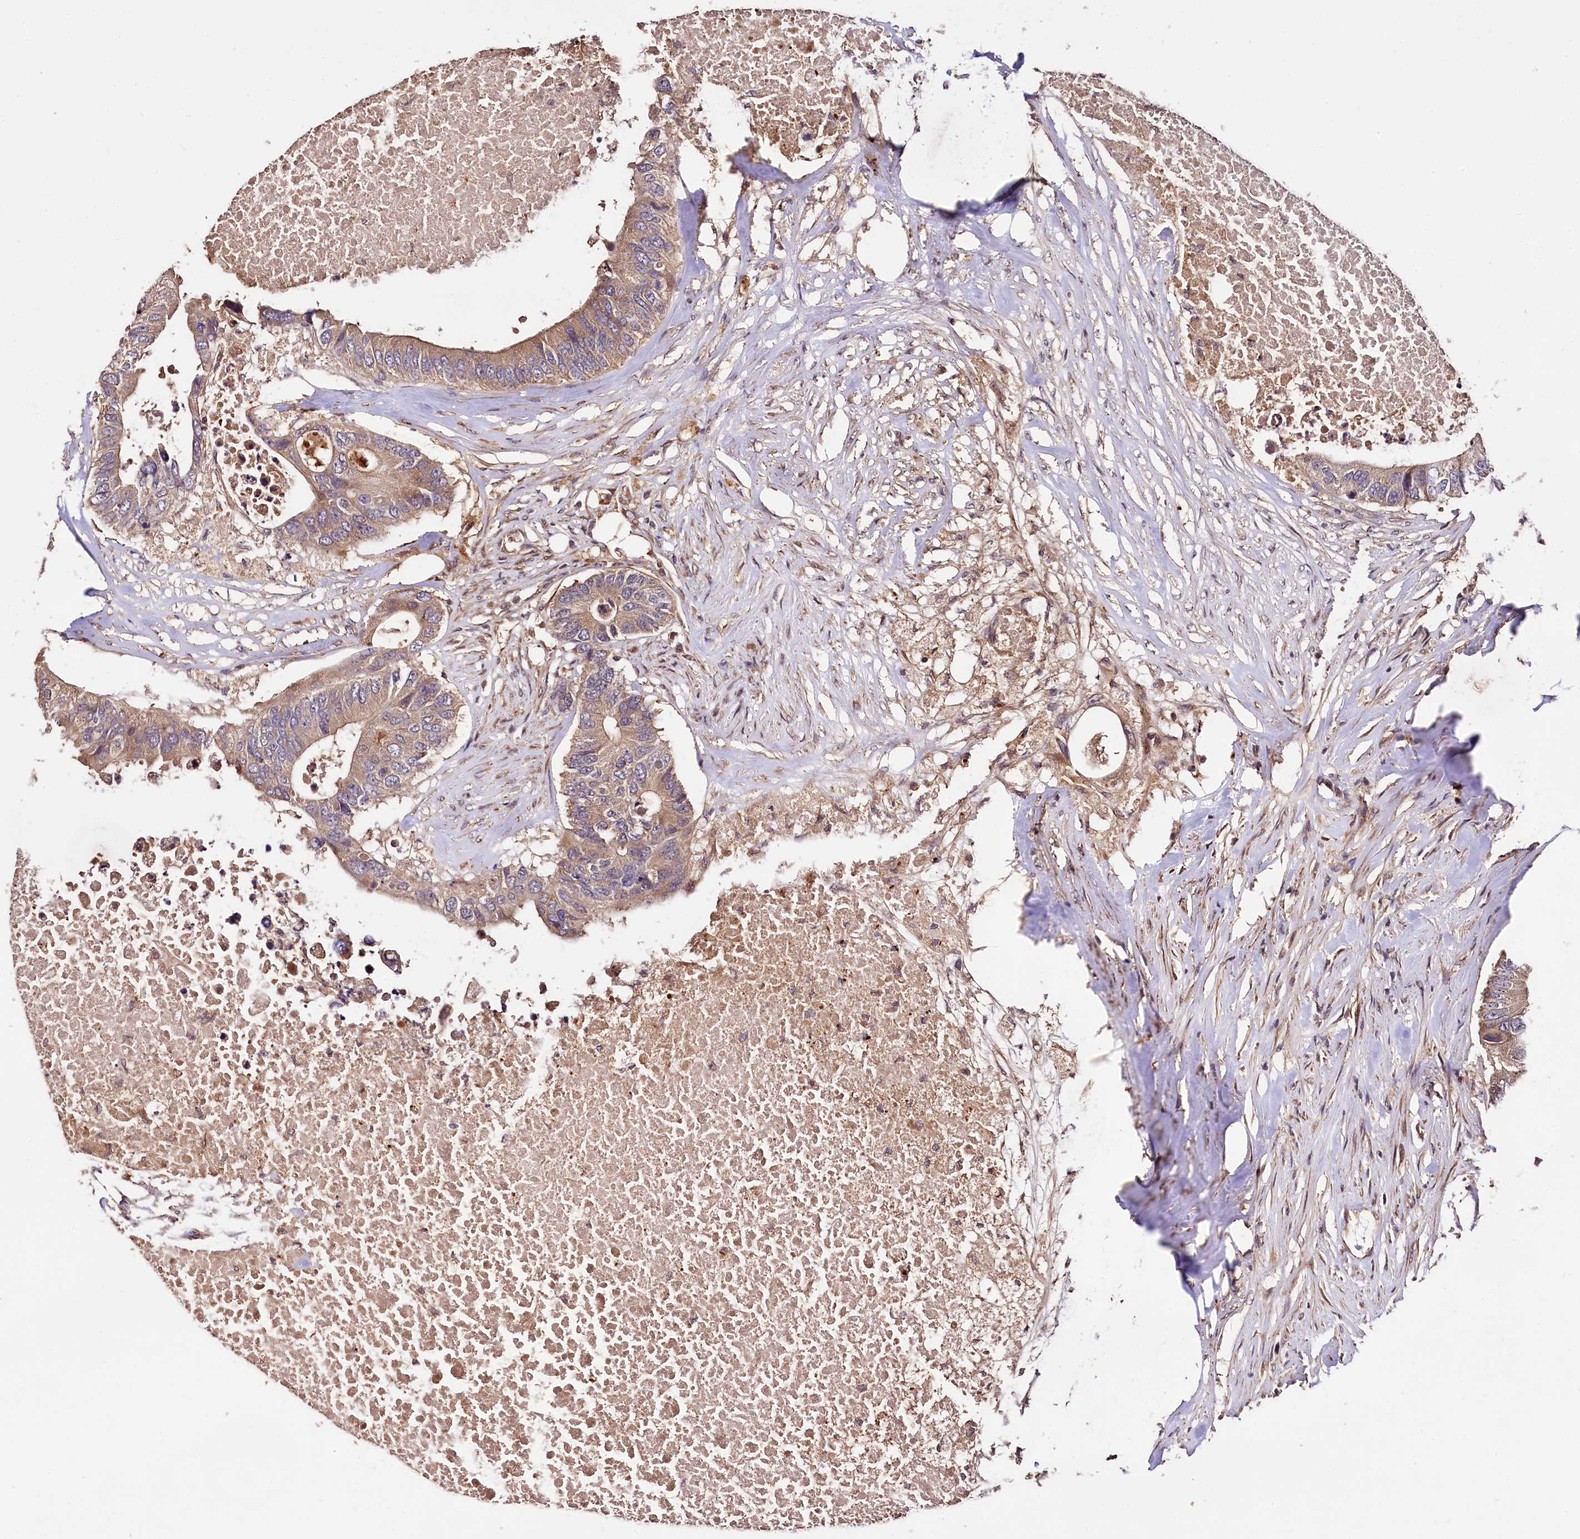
{"staining": {"intensity": "moderate", "quantity": "25%-75%", "location": "cytoplasmic/membranous"}, "tissue": "colorectal cancer", "cell_type": "Tumor cells", "image_type": "cancer", "snomed": [{"axis": "morphology", "description": "Adenocarcinoma, NOS"}, {"axis": "topography", "description": "Colon"}], "caption": "Colorectal adenocarcinoma stained for a protein demonstrates moderate cytoplasmic/membranous positivity in tumor cells.", "gene": "TBCEL", "patient": {"sex": "male", "age": 71}}